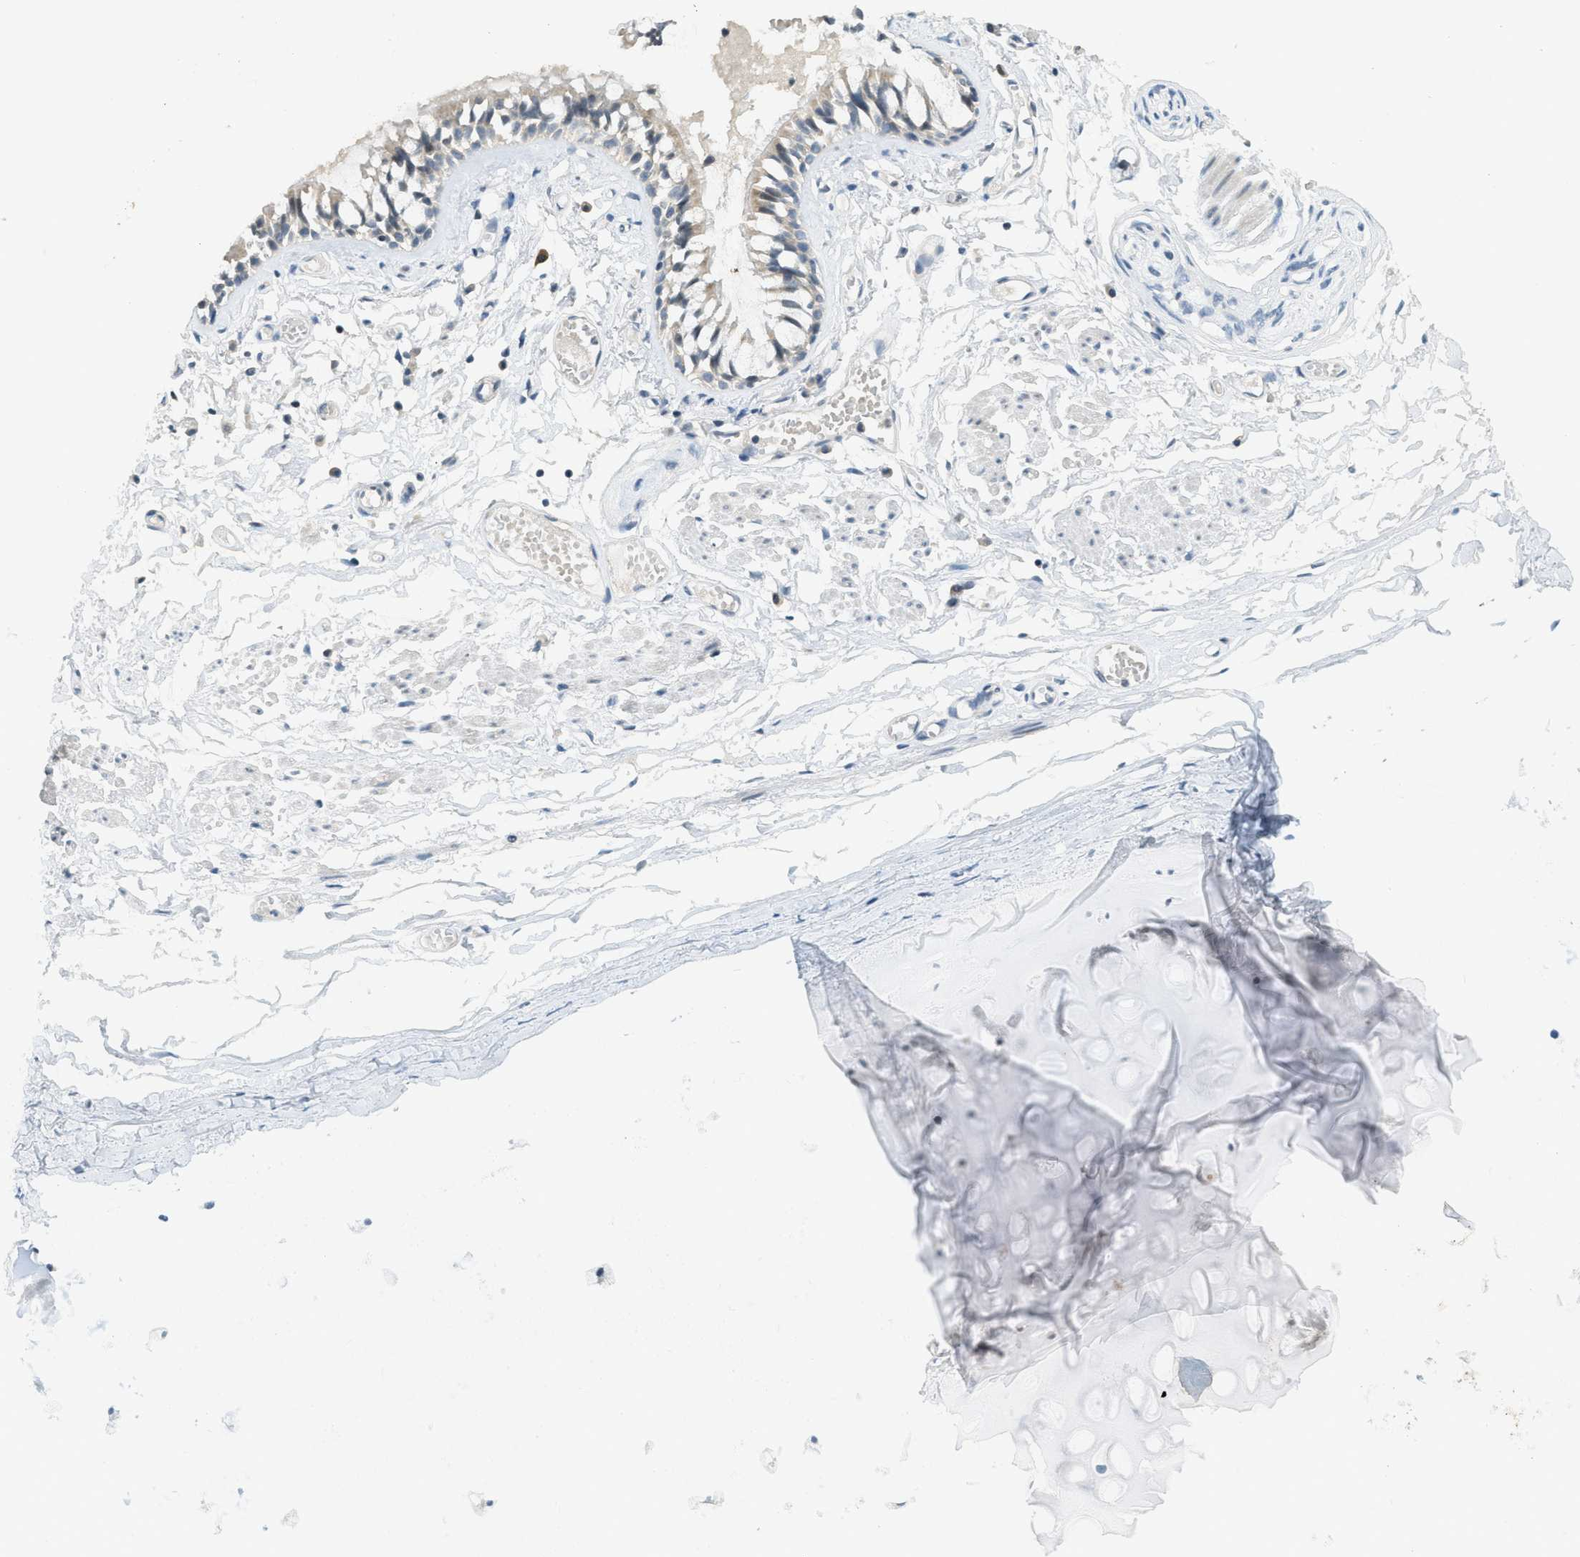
{"staining": {"intensity": "weak", "quantity": ">75%", "location": "cytoplasmic/membranous"}, "tissue": "bronchus", "cell_type": "Respiratory epithelial cells", "image_type": "normal", "snomed": [{"axis": "morphology", "description": "Normal tissue, NOS"}, {"axis": "morphology", "description": "Inflammation, NOS"}, {"axis": "topography", "description": "Cartilage tissue"}, {"axis": "topography", "description": "Lung"}], "caption": "About >75% of respiratory epithelial cells in normal bronchus display weak cytoplasmic/membranous protein positivity as visualized by brown immunohistochemical staining.", "gene": "TXNDC2", "patient": {"sex": "male", "age": 71}}